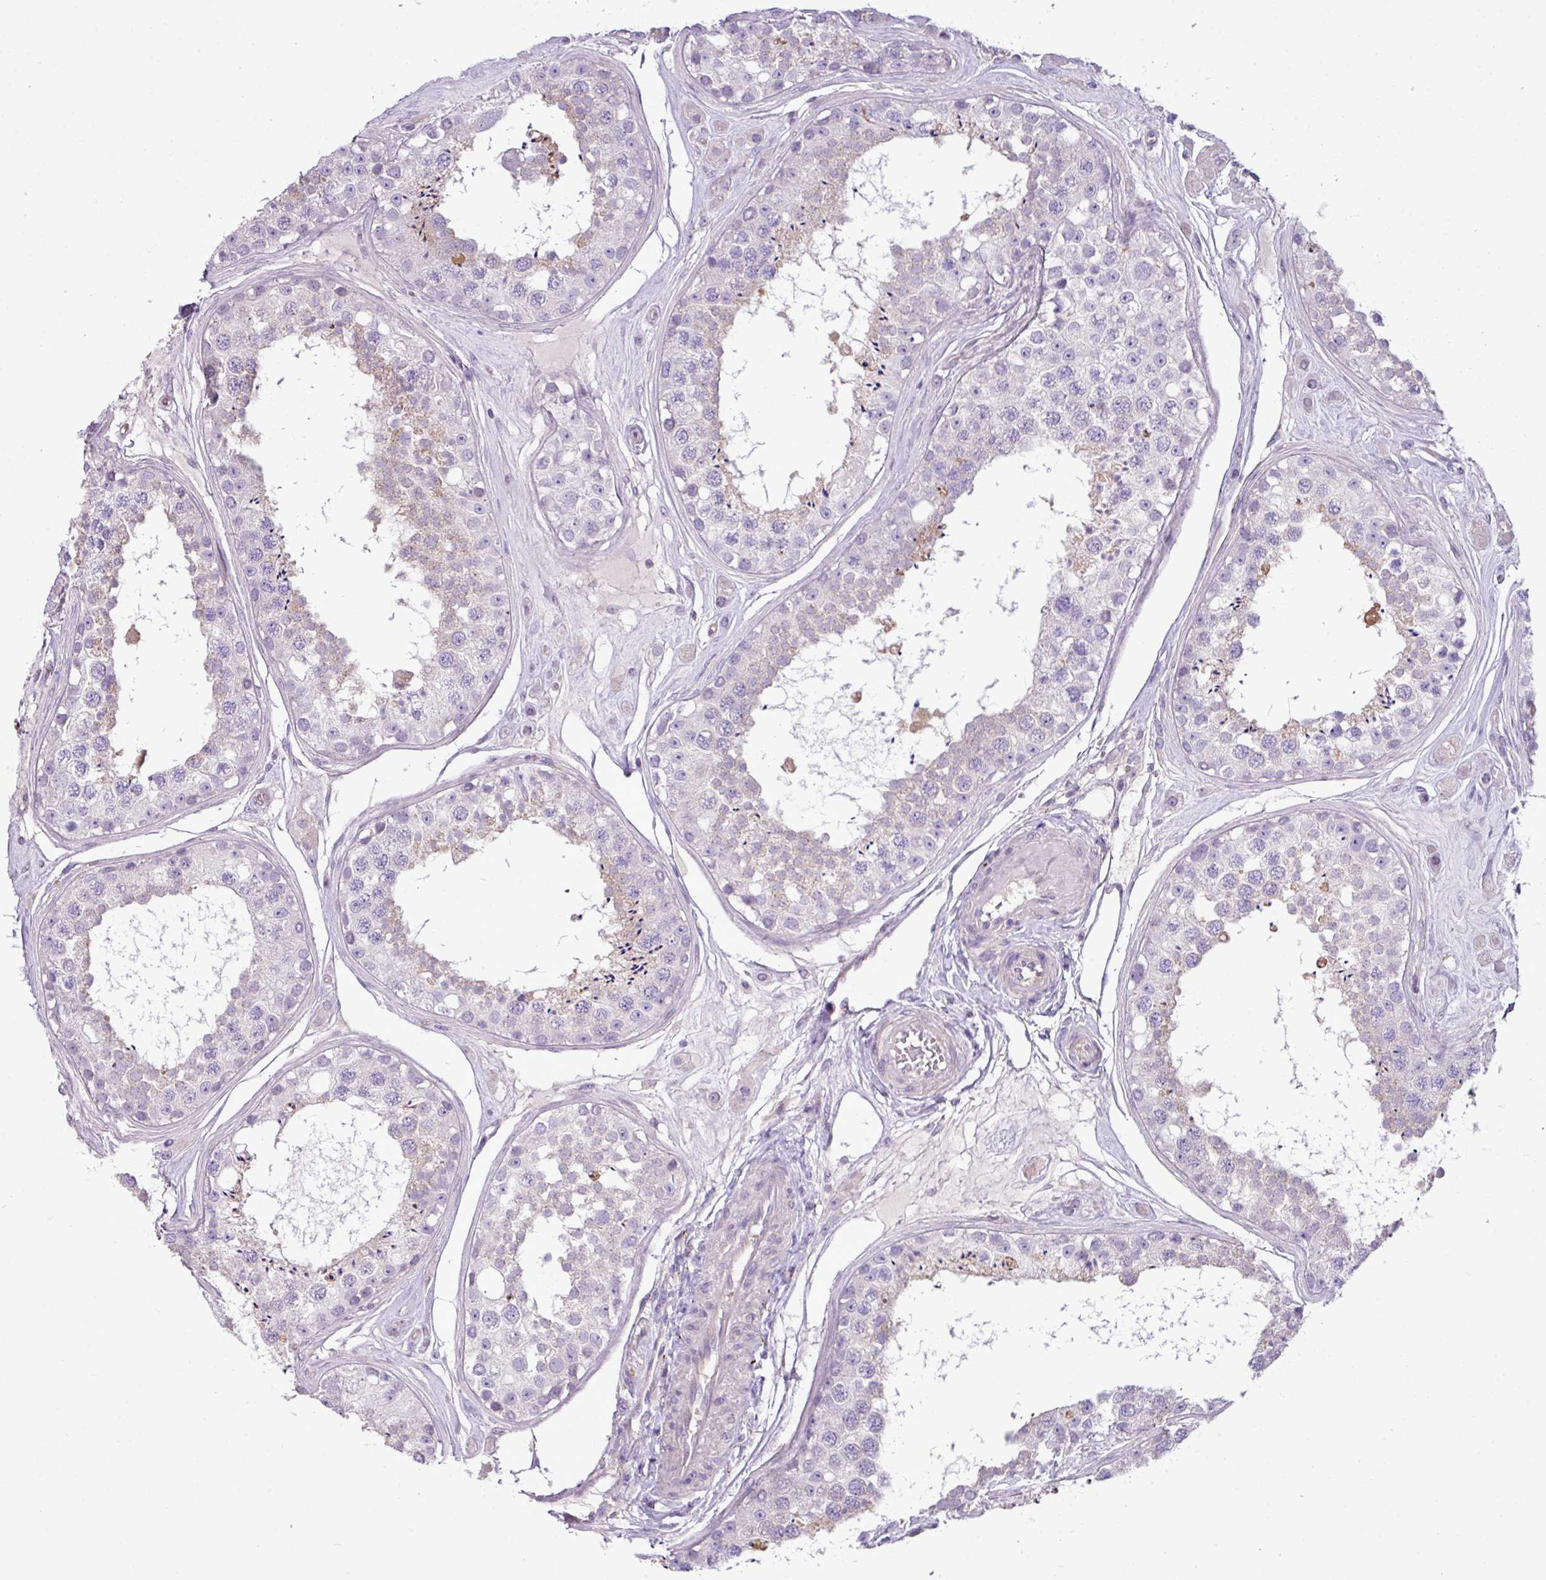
{"staining": {"intensity": "moderate", "quantity": "<25%", "location": "cytoplasmic/membranous"}, "tissue": "testis", "cell_type": "Cells in seminiferous ducts", "image_type": "normal", "snomed": [{"axis": "morphology", "description": "Normal tissue, NOS"}, {"axis": "topography", "description": "Testis"}], "caption": "Unremarkable testis was stained to show a protein in brown. There is low levels of moderate cytoplasmic/membranous staining in approximately <25% of cells in seminiferous ducts. The staining was performed using DAB (3,3'-diaminobenzidine), with brown indicating positive protein expression. Nuclei are stained blue with hematoxylin.", "gene": "AGAP4", "patient": {"sex": "male", "age": 25}}